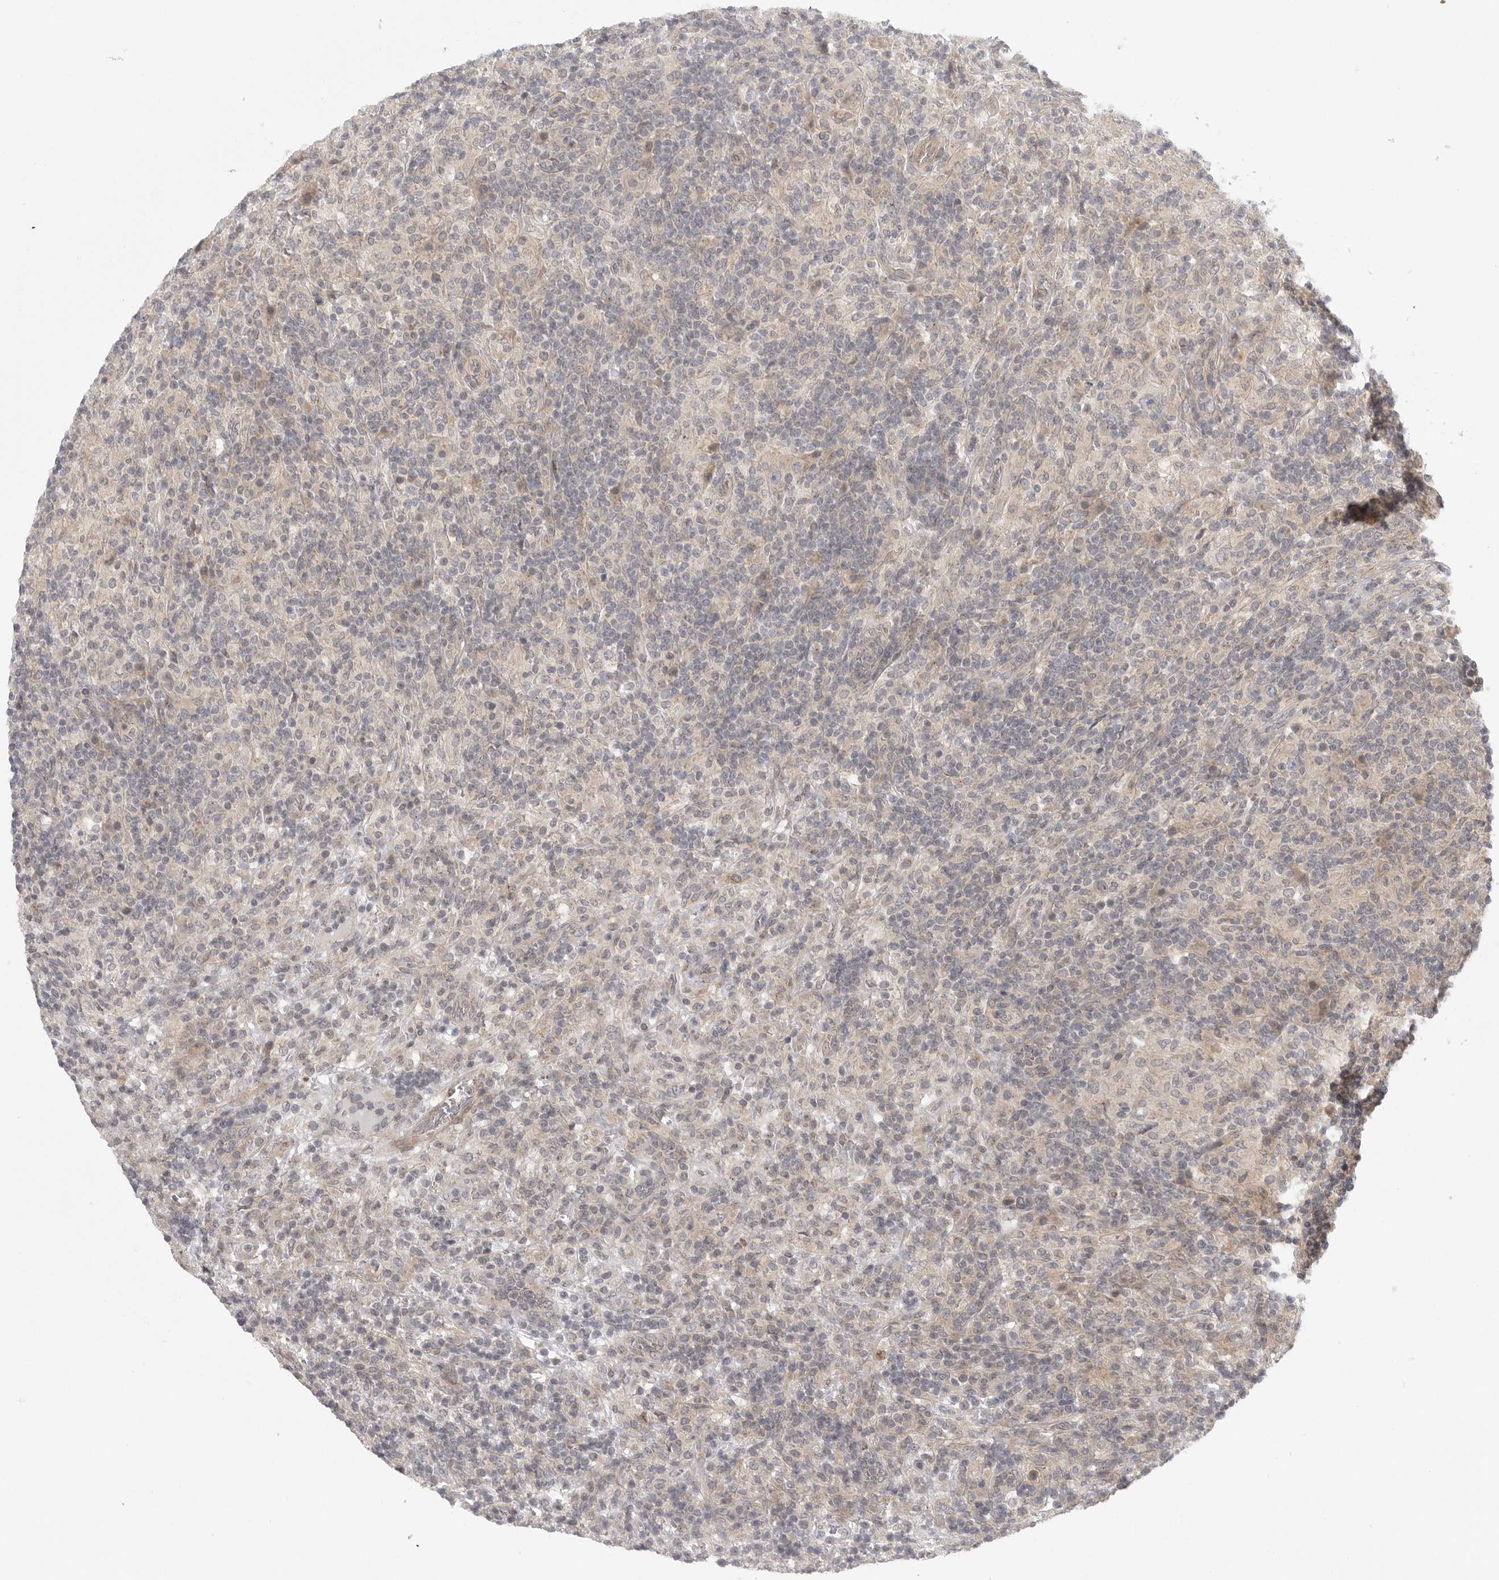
{"staining": {"intensity": "negative", "quantity": "none", "location": "none"}, "tissue": "lymphoma", "cell_type": "Tumor cells", "image_type": "cancer", "snomed": [{"axis": "morphology", "description": "Hodgkin's disease, NOS"}, {"axis": "topography", "description": "Lymph node"}], "caption": "High power microscopy image of an immunohistochemistry micrograph of Hodgkin's disease, revealing no significant expression in tumor cells.", "gene": "CCPG1", "patient": {"sex": "male", "age": 70}}